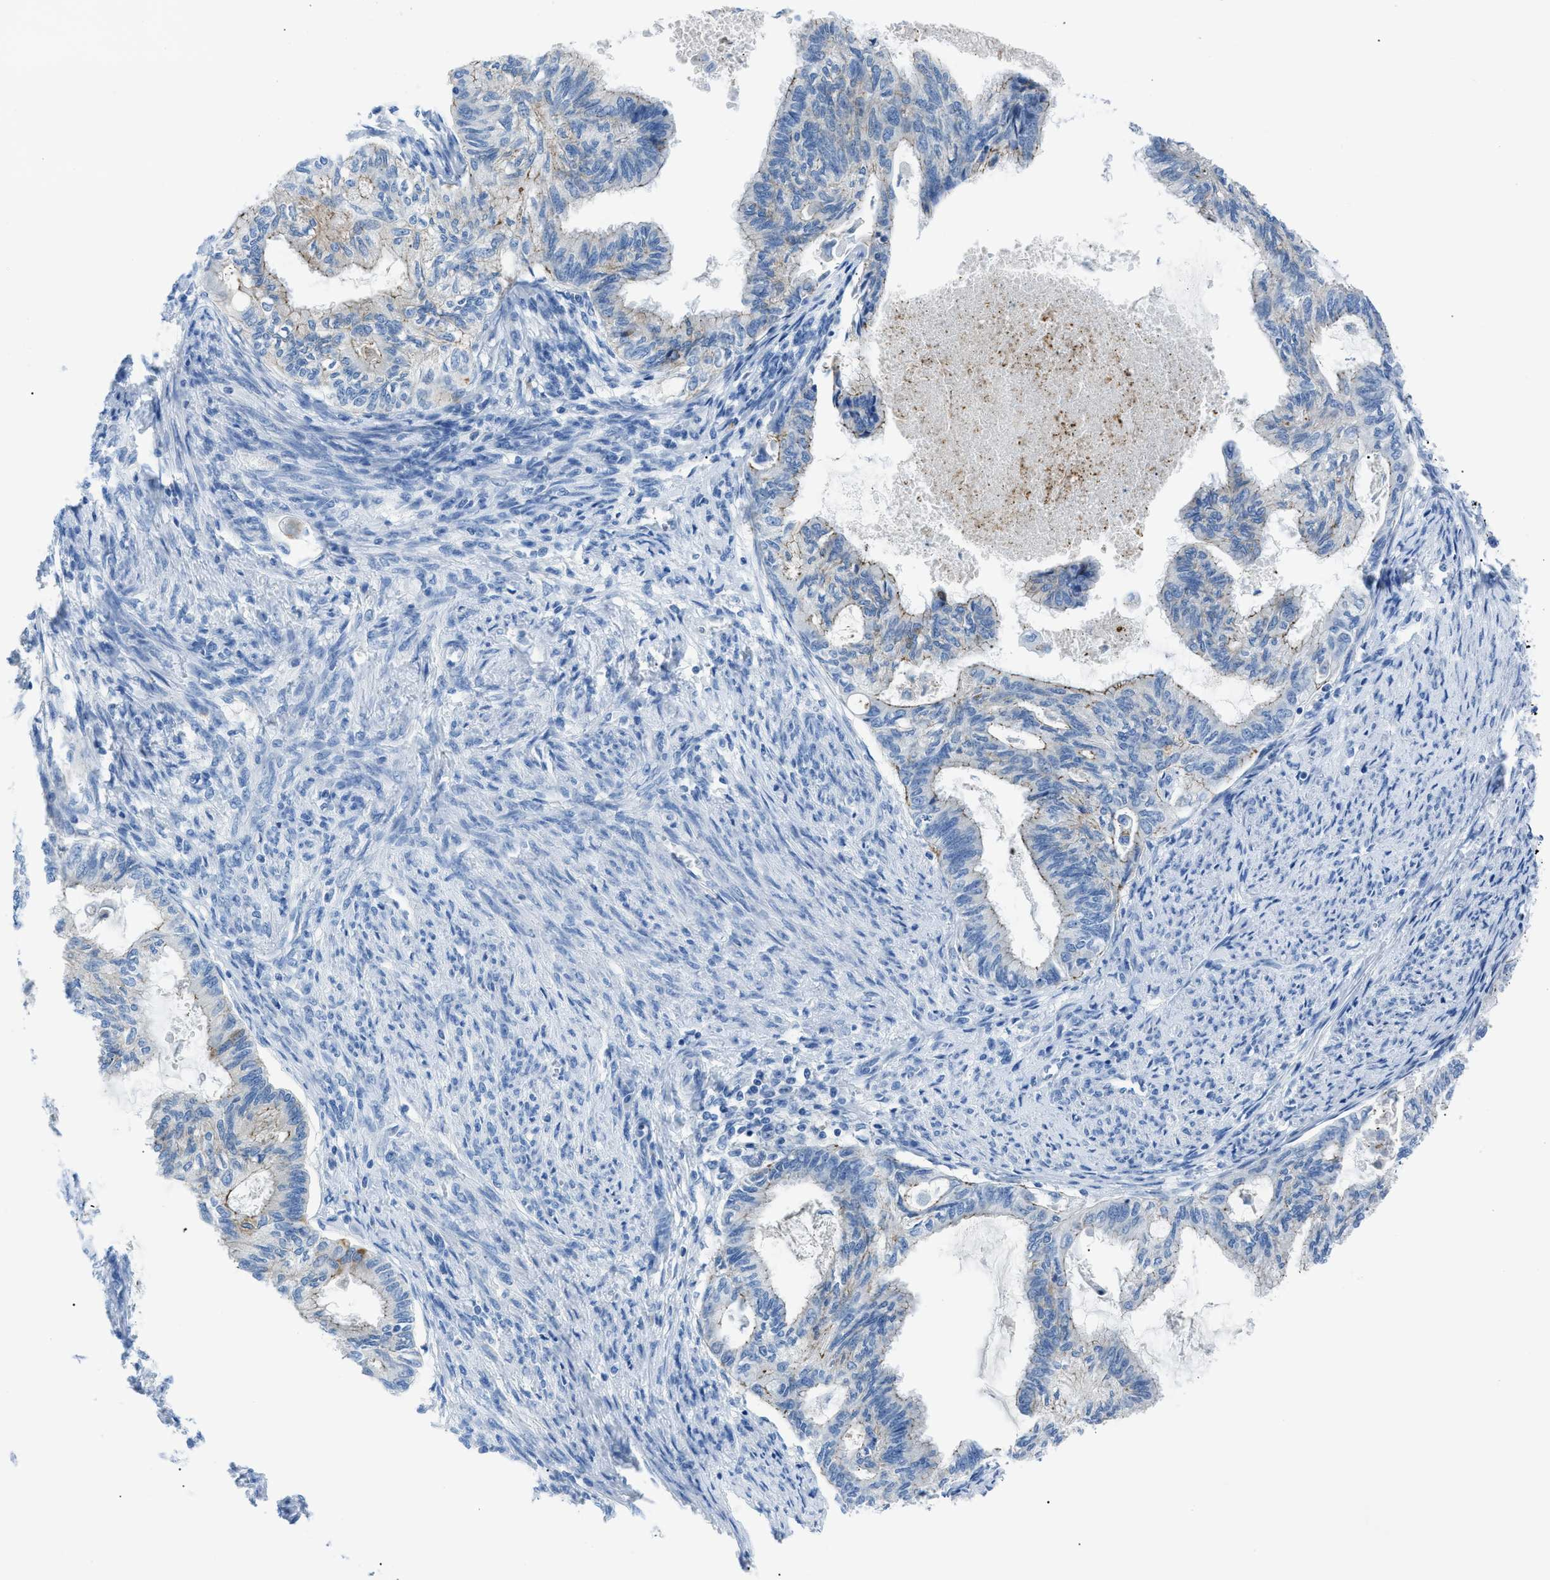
{"staining": {"intensity": "moderate", "quantity": "25%-75%", "location": "cytoplasmic/membranous"}, "tissue": "cervical cancer", "cell_type": "Tumor cells", "image_type": "cancer", "snomed": [{"axis": "morphology", "description": "Normal tissue, NOS"}, {"axis": "morphology", "description": "Adenocarcinoma, NOS"}, {"axis": "topography", "description": "Cervix"}, {"axis": "topography", "description": "Endometrium"}], "caption": "Protein staining by immunohistochemistry shows moderate cytoplasmic/membranous positivity in approximately 25%-75% of tumor cells in cervical cancer (adenocarcinoma).", "gene": "ZDHHC24", "patient": {"sex": "female", "age": 86}}